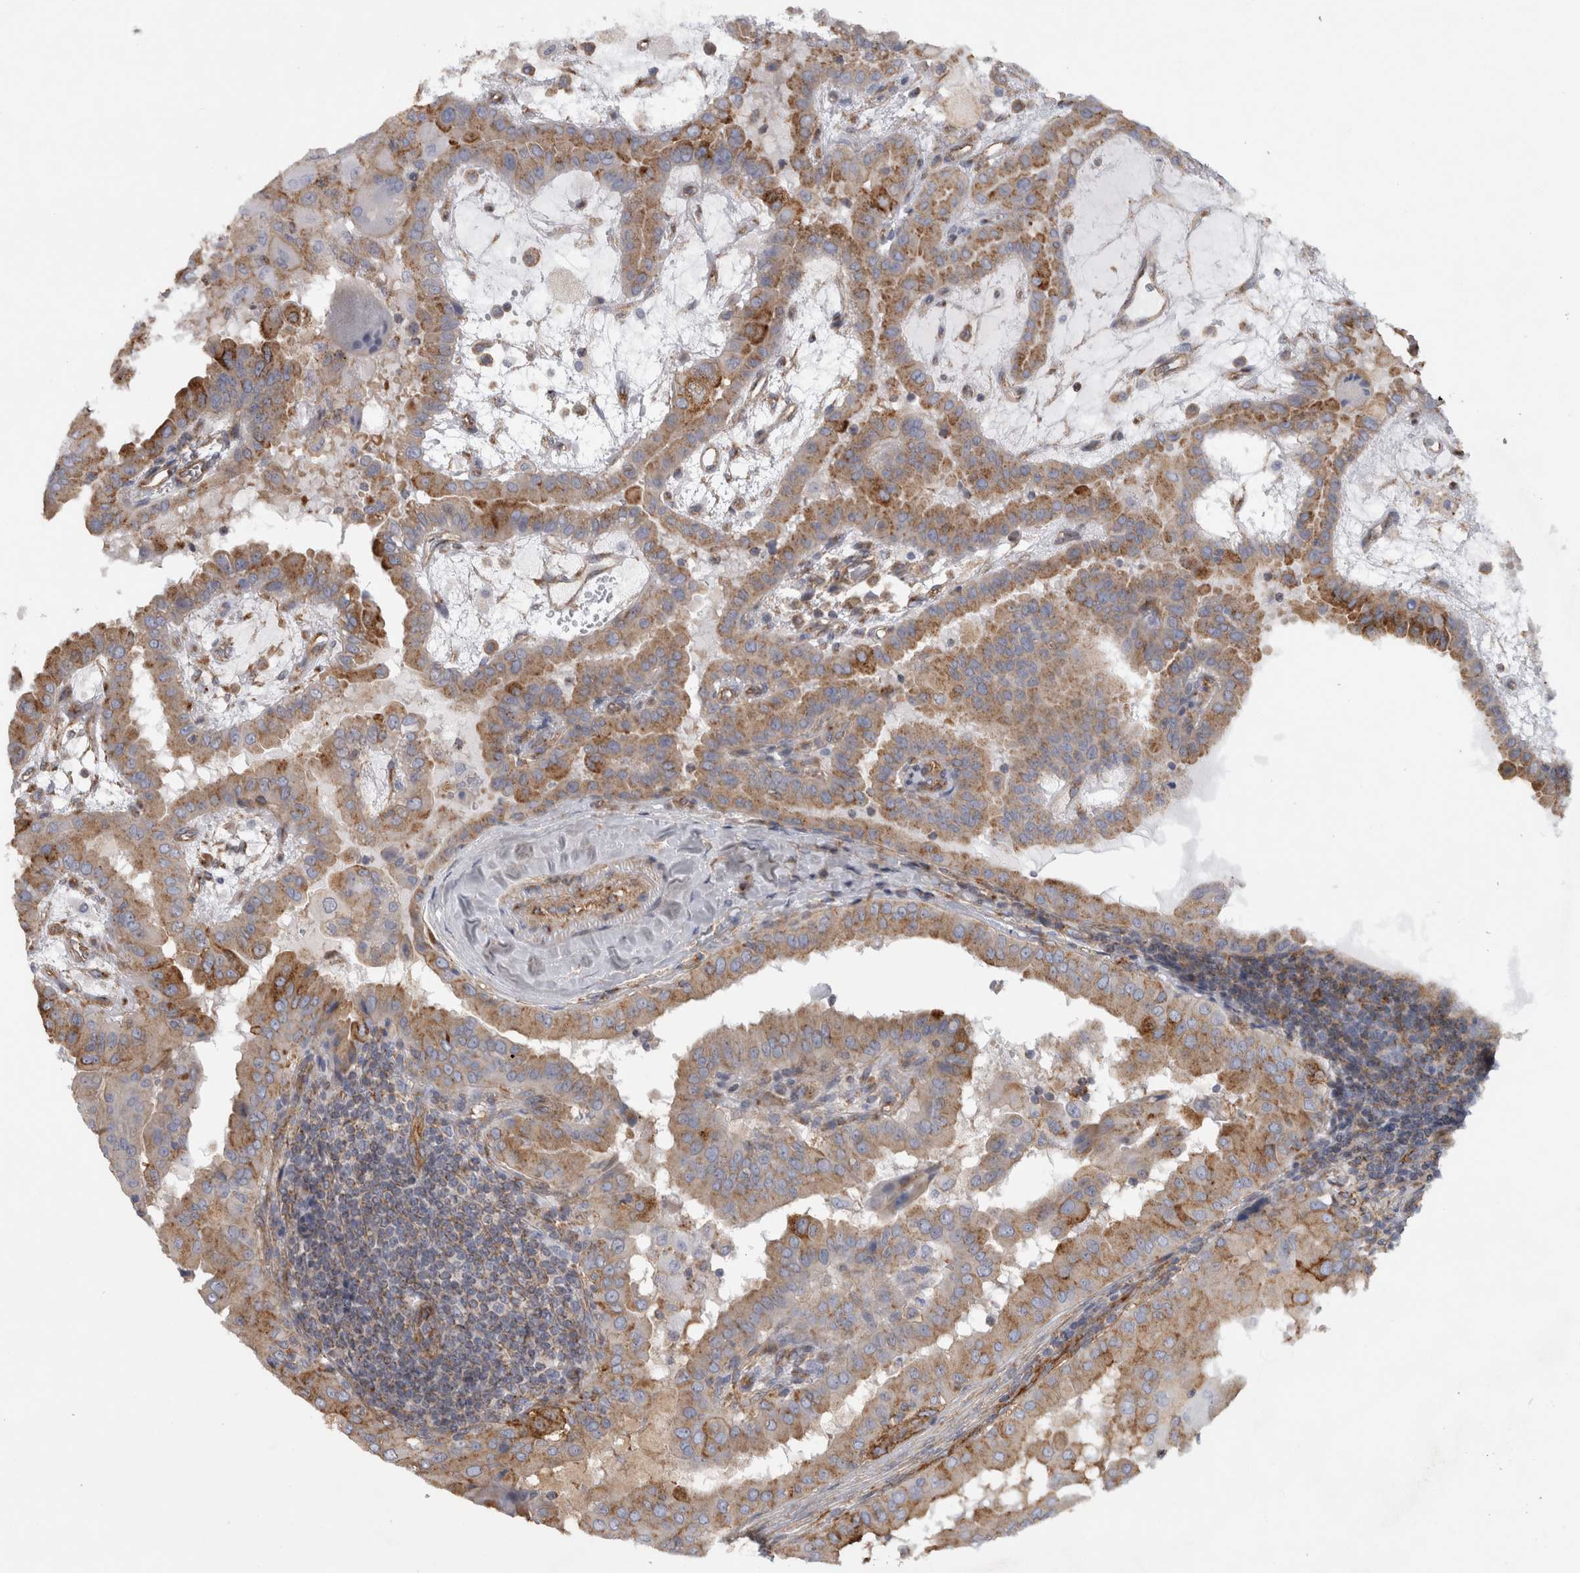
{"staining": {"intensity": "moderate", "quantity": "25%-75%", "location": "cytoplasmic/membranous"}, "tissue": "thyroid cancer", "cell_type": "Tumor cells", "image_type": "cancer", "snomed": [{"axis": "morphology", "description": "Papillary adenocarcinoma, NOS"}, {"axis": "topography", "description": "Thyroid gland"}], "caption": "There is medium levels of moderate cytoplasmic/membranous expression in tumor cells of thyroid cancer, as demonstrated by immunohistochemical staining (brown color).", "gene": "ATXN3", "patient": {"sex": "male", "age": 33}}